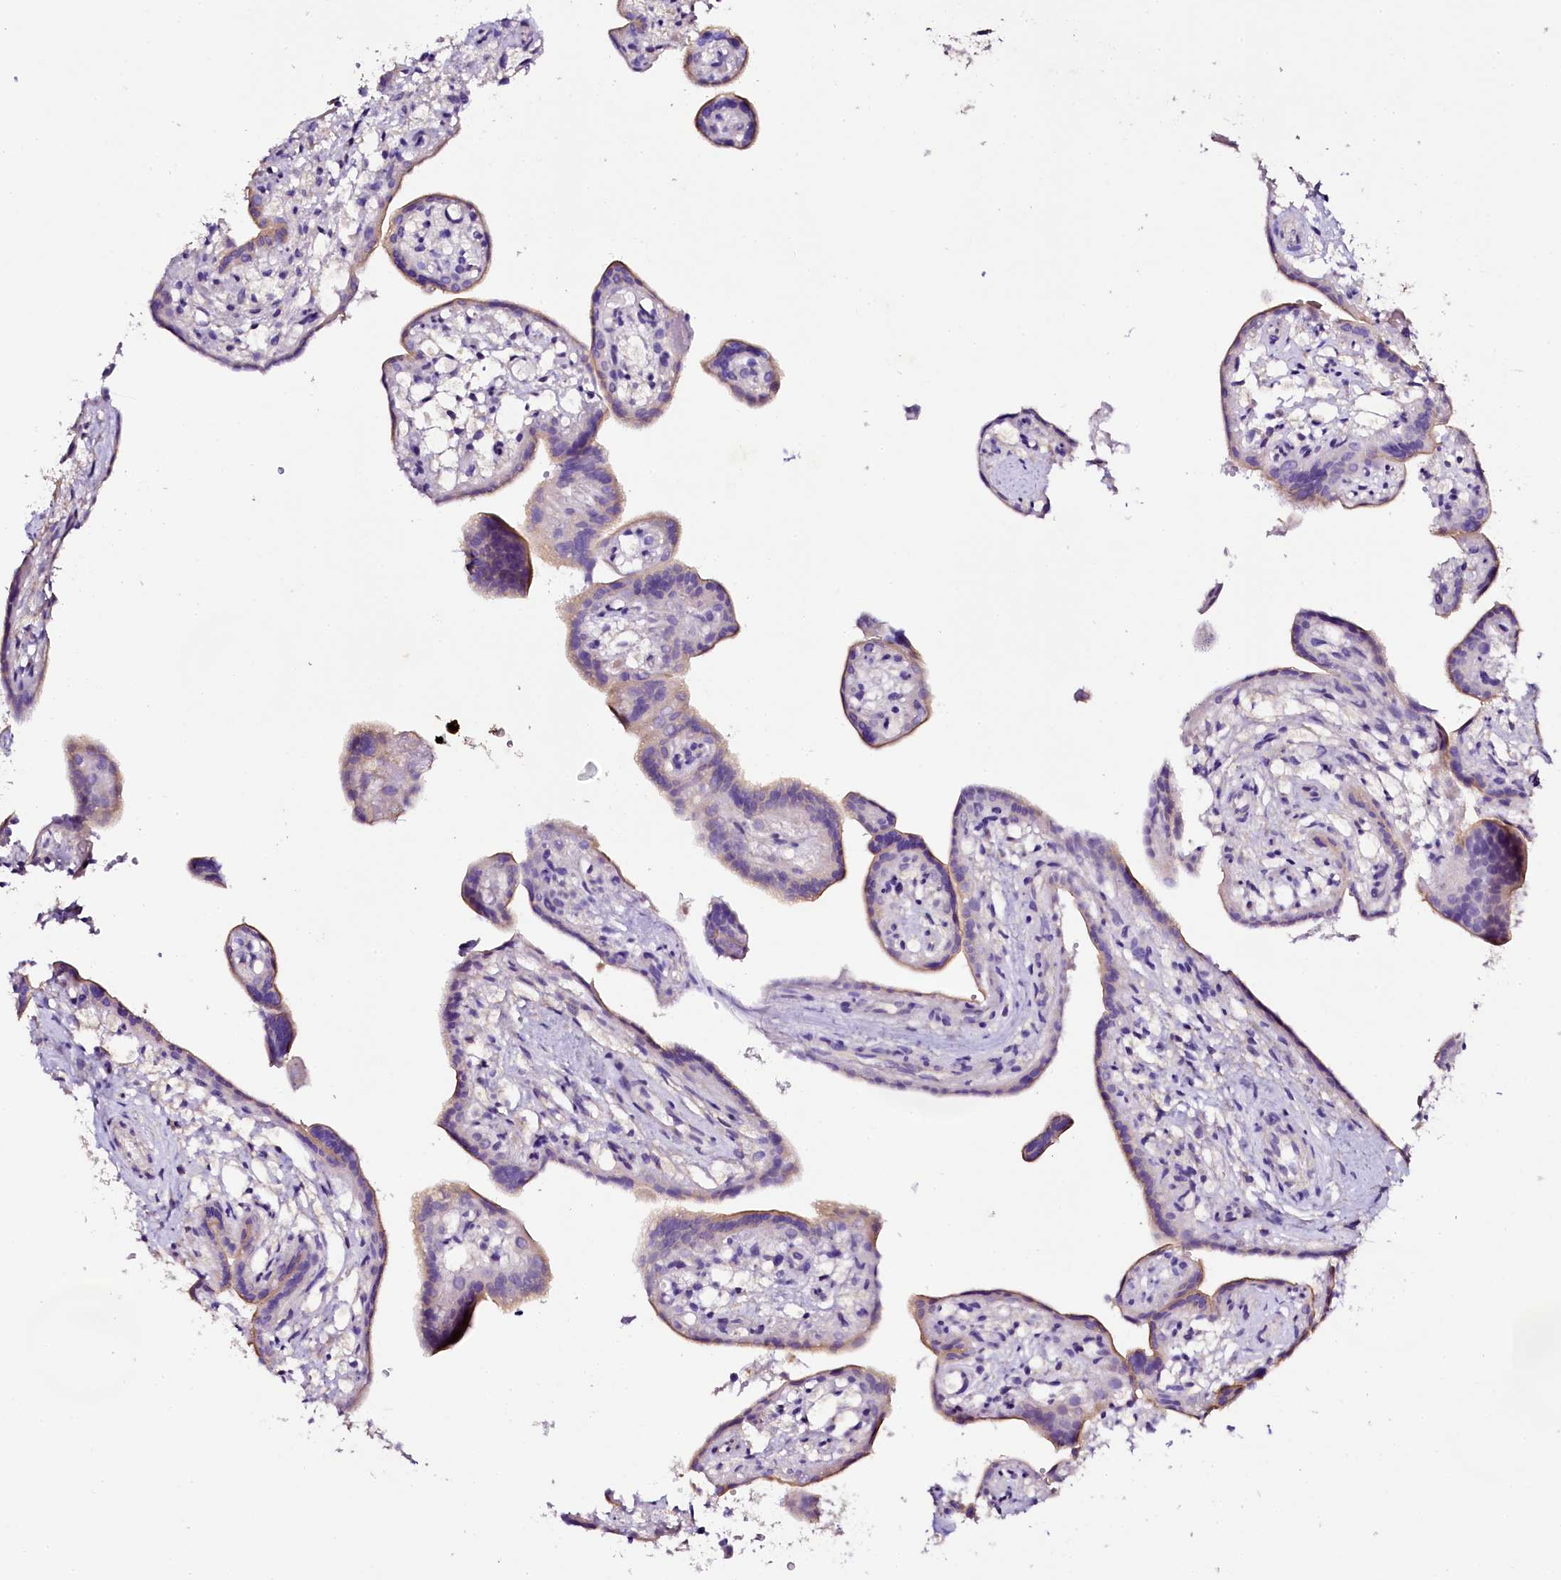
{"staining": {"intensity": "moderate", "quantity": "25%-75%", "location": "cytoplasmic/membranous"}, "tissue": "placenta", "cell_type": "Trophoblastic cells", "image_type": "normal", "snomed": [{"axis": "morphology", "description": "Normal tissue, NOS"}, {"axis": "topography", "description": "Placenta"}], "caption": "Immunohistochemistry (IHC) of unremarkable placenta displays medium levels of moderate cytoplasmic/membranous positivity in approximately 25%-75% of trophoblastic cells.", "gene": "NAA16", "patient": {"sex": "female", "age": 37}}